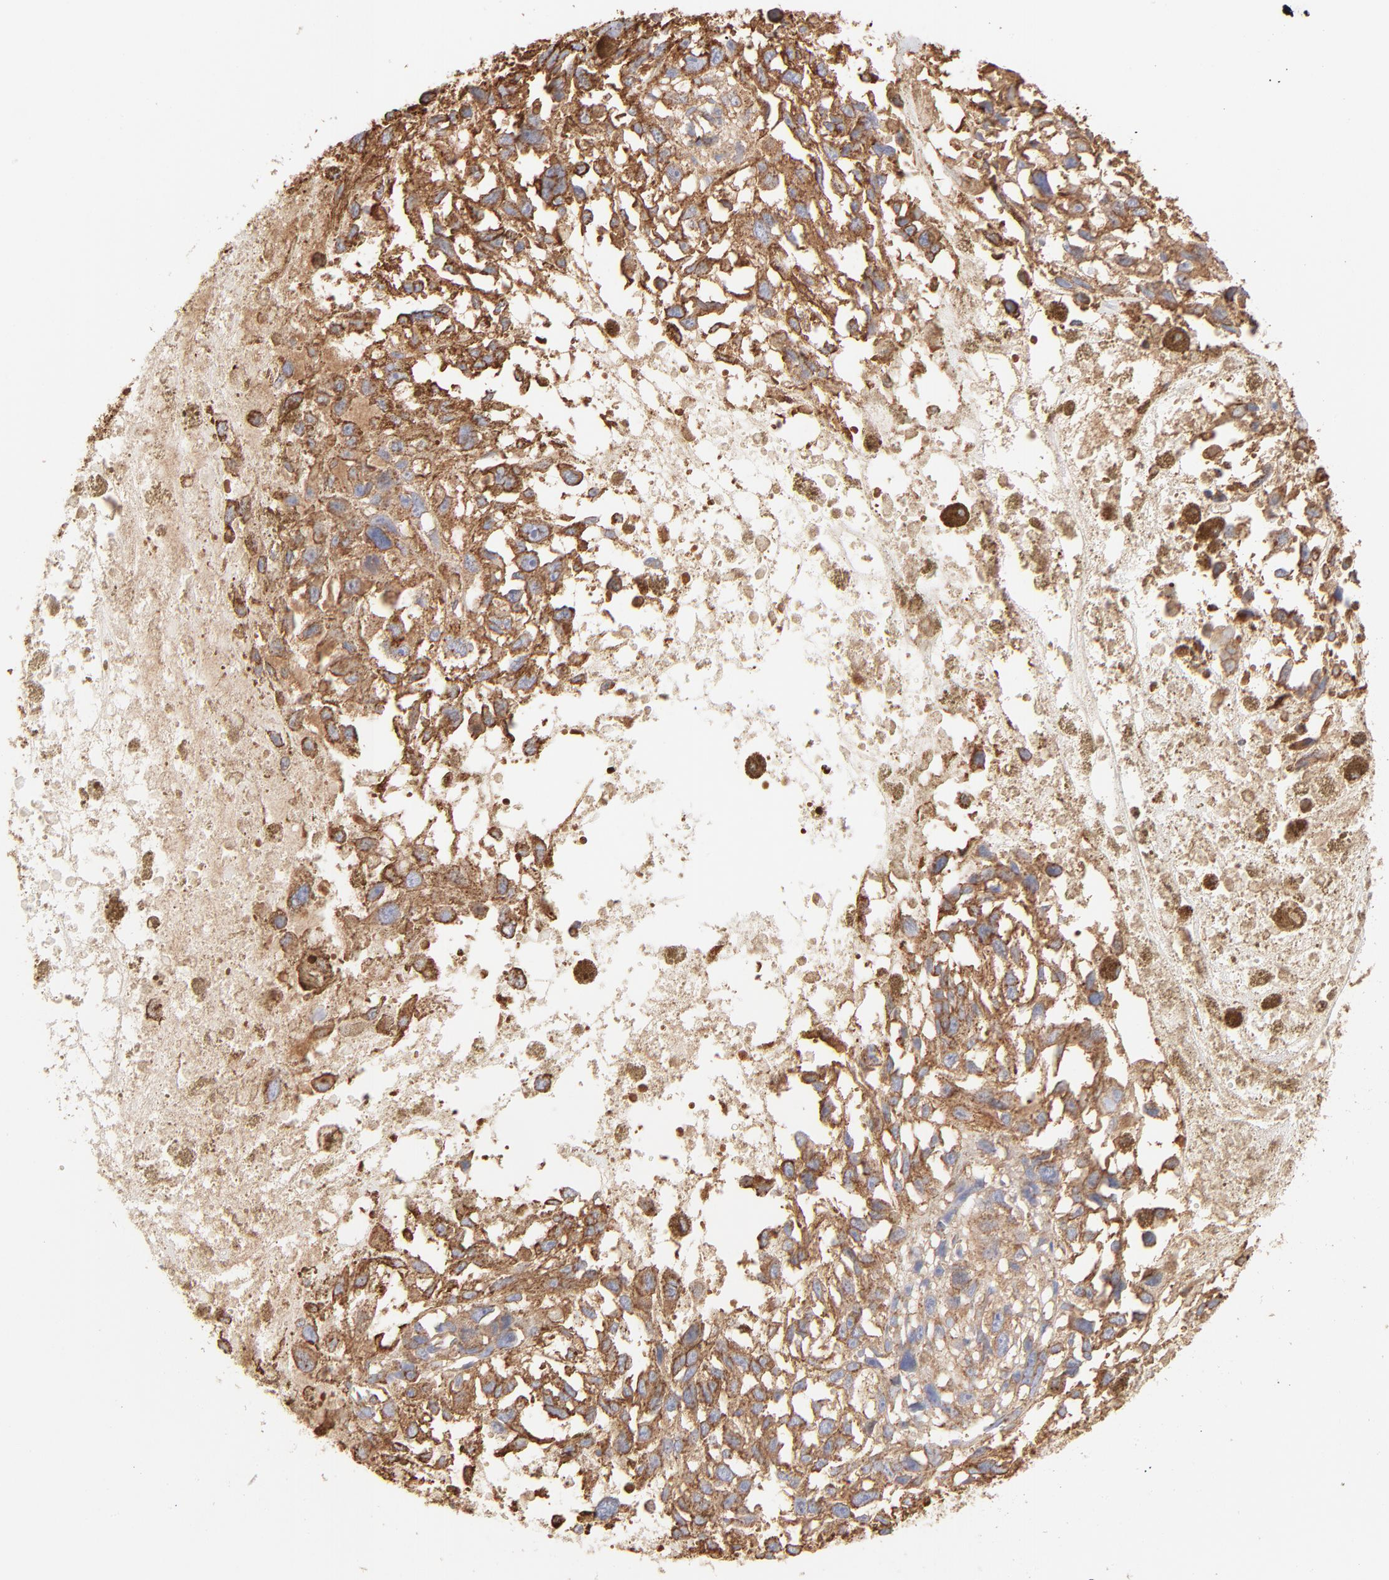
{"staining": {"intensity": "moderate", "quantity": ">75%", "location": "cytoplasmic/membranous"}, "tissue": "melanoma", "cell_type": "Tumor cells", "image_type": "cancer", "snomed": [{"axis": "morphology", "description": "Malignant melanoma, Metastatic site"}, {"axis": "topography", "description": "Lymph node"}], "caption": "There is medium levels of moderate cytoplasmic/membranous staining in tumor cells of melanoma, as demonstrated by immunohistochemical staining (brown color).", "gene": "CLTB", "patient": {"sex": "male", "age": 59}}